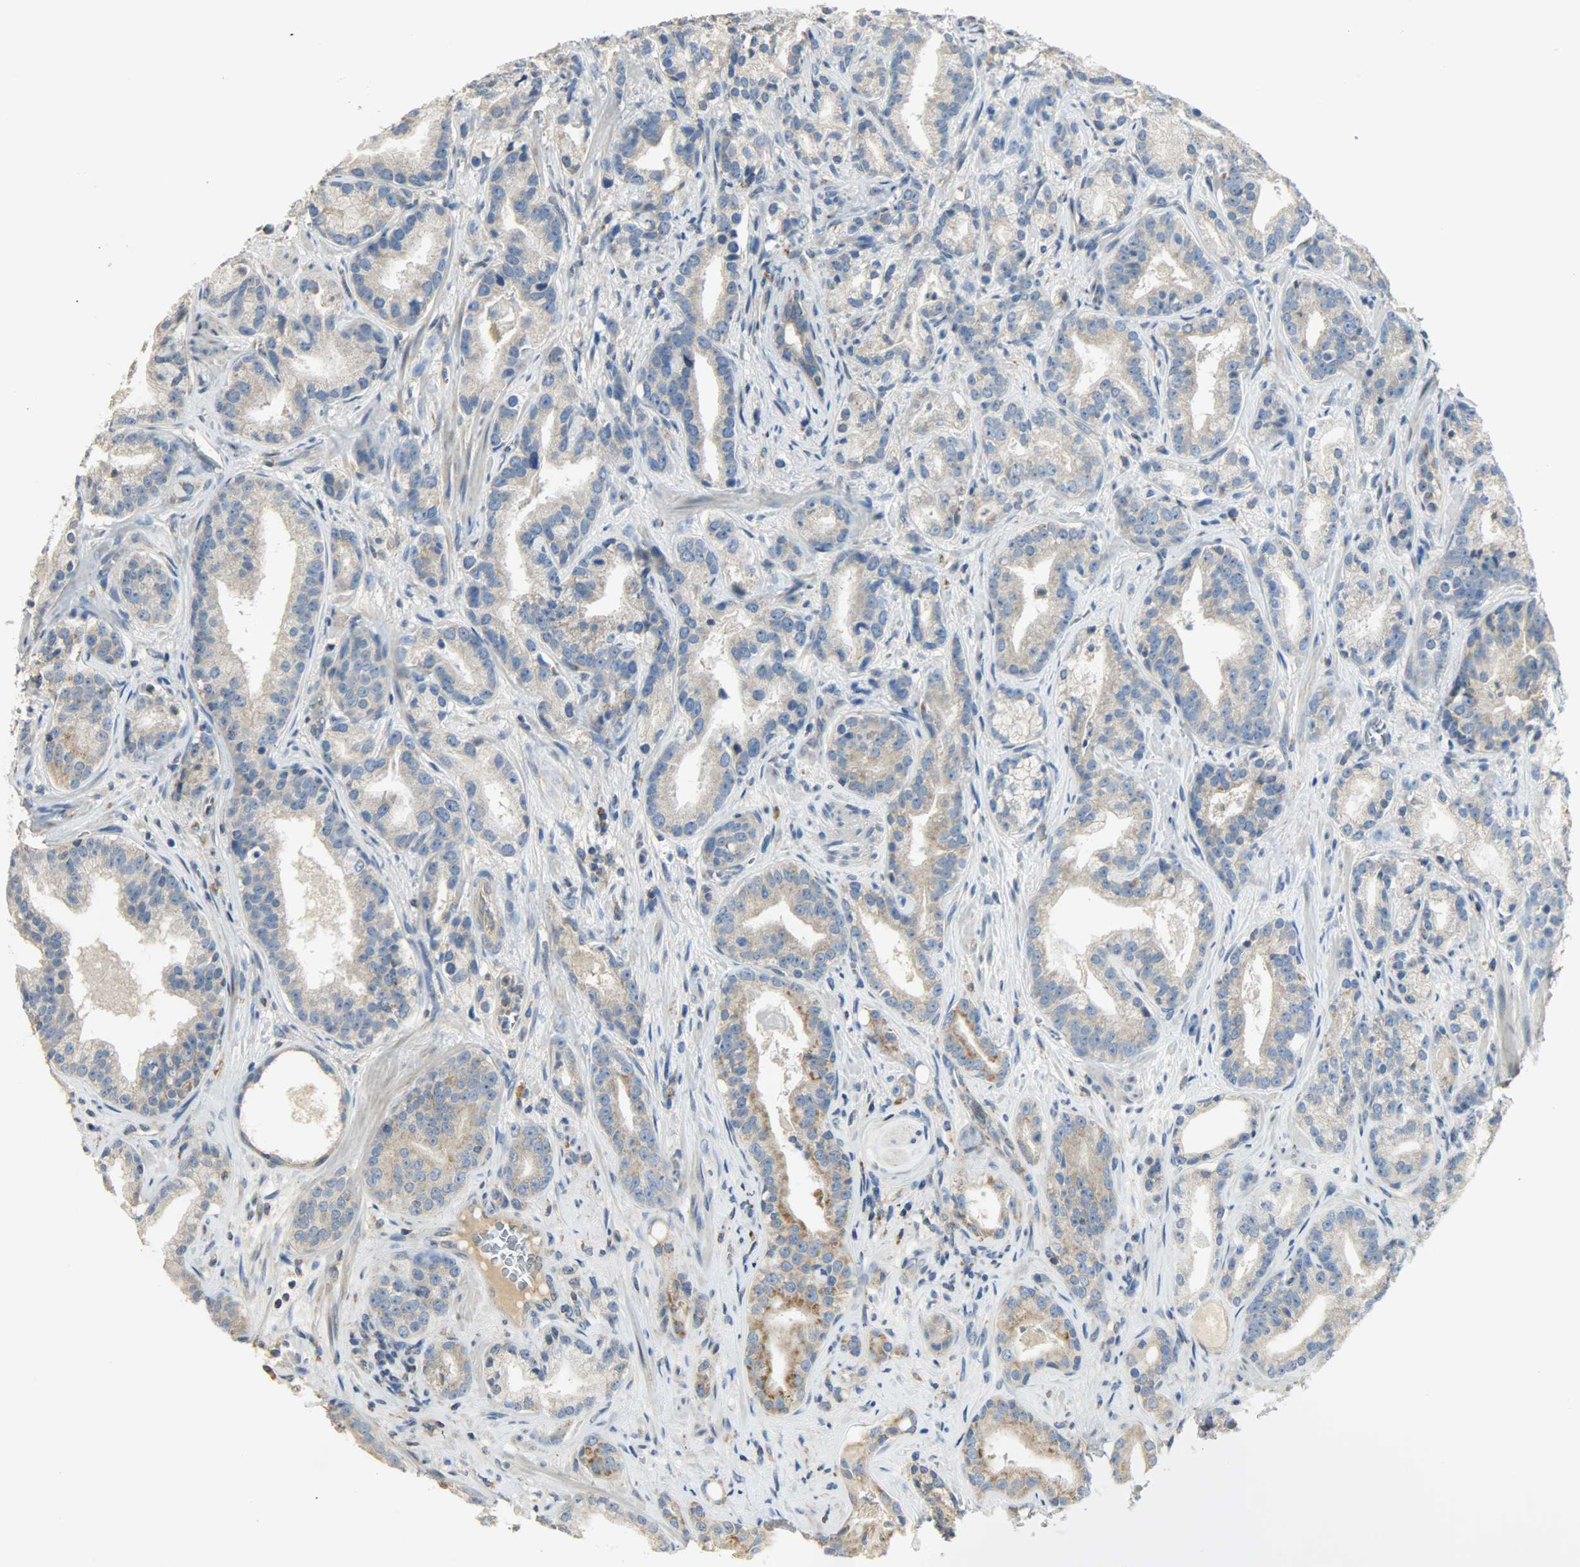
{"staining": {"intensity": "weak", "quantity": ">75%", "location": "cytoplasmic/membranous"}, "tissue": "prostate cancer", "cell_type": "Tumor cells", "image_type": "cancer", "snomed": [{"axis": "morphology", "description": "Adenocarcinoma, Low grade"}, {"axis": "topography", "description": "Prostate"}], "caption": "Brown immunohistochemical staining in human adenocarcinoma (low-grade) (prostate) reveals weak cytoplasmic/membranous positivity in about >75% of tumor cells.", "gene": "NNT", "patient": {"sex": "male", "age": 63}}